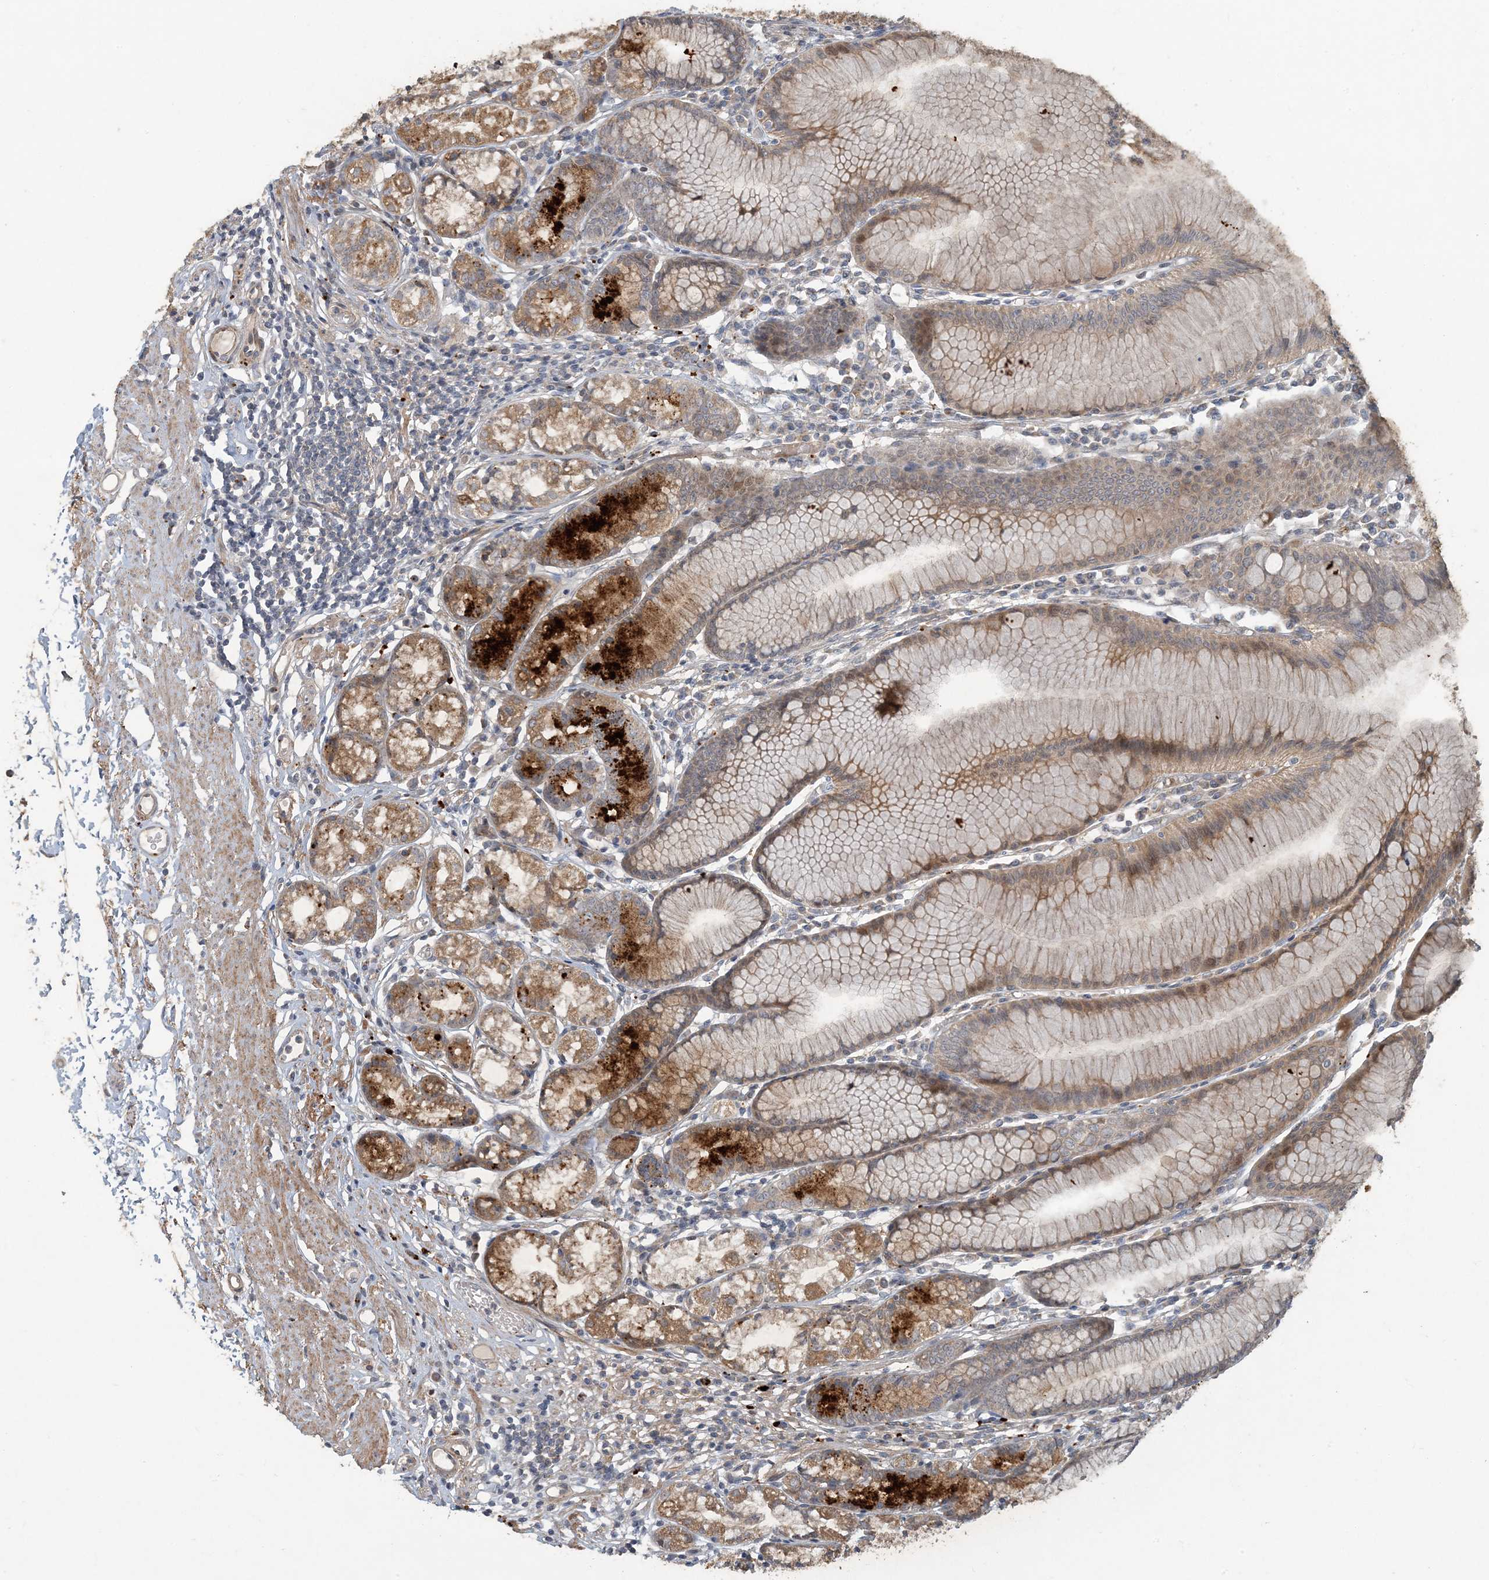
{"staining": {"intensity": "moderate", "quantity": ">75%", "location": "cytoplasmic/membranous"}, "tissue": "stomach", "cell_type": "Glandular cells", "image_type": "normal", "snomed": [{"axis": "morphology", "description": "Normal tissue, NOS"}, {"axis": "topography", "description": "Stomach"}], "caption": "Immunohistochemistry (IHC) histopathology image of normal human stomach stained for a protein (brown), which reveals medium levels of moderate cytoplasmic/membranous staining in about >75% of glandular cells.", "gene": "LTN1", "patient": {"sex": "female", "age": 57}}